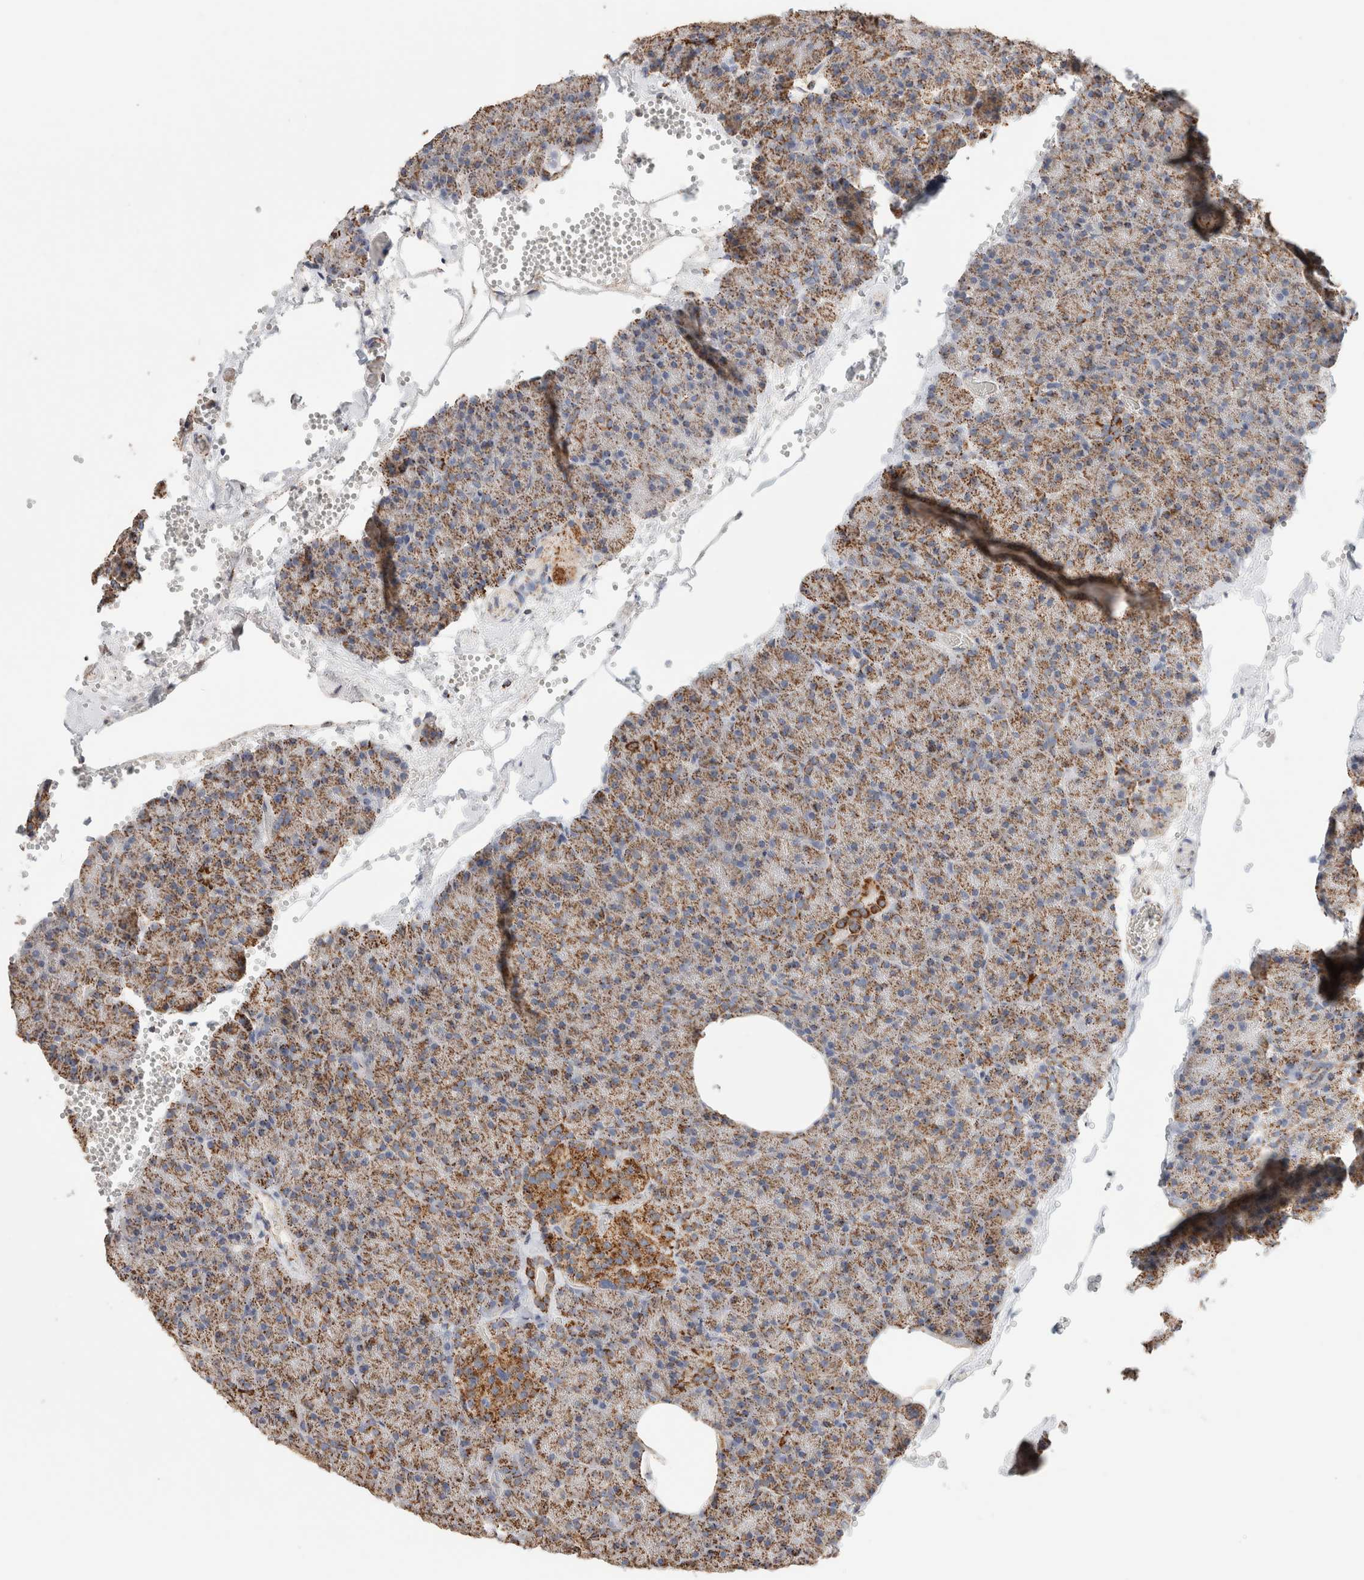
{"staining": {"intensity": "moderate", "quantity": ">75%", "location": "cytoplasmic/membranous"}, "tissue": "pancreas", "cell_type": "Exocrine glandular cells", "image_type": "normal", "snomed": [{"axis": "morphology", "description": "Normal tissue, NOS"}, {"axis": "morphology", "description": "Carcinoid, malignant, NOS"}, {"axis": "topography", "description": "Pancreas"}], "caption": "This image demonstrates immunohistochemistry (IHC) staining of normal human pancreas, with medium moderate cytoplasmic/membranous staining in about >75% of exocrine glandular cells.", "gene": "C1QBP", "patient": {"sex": "female", "age": 35}}